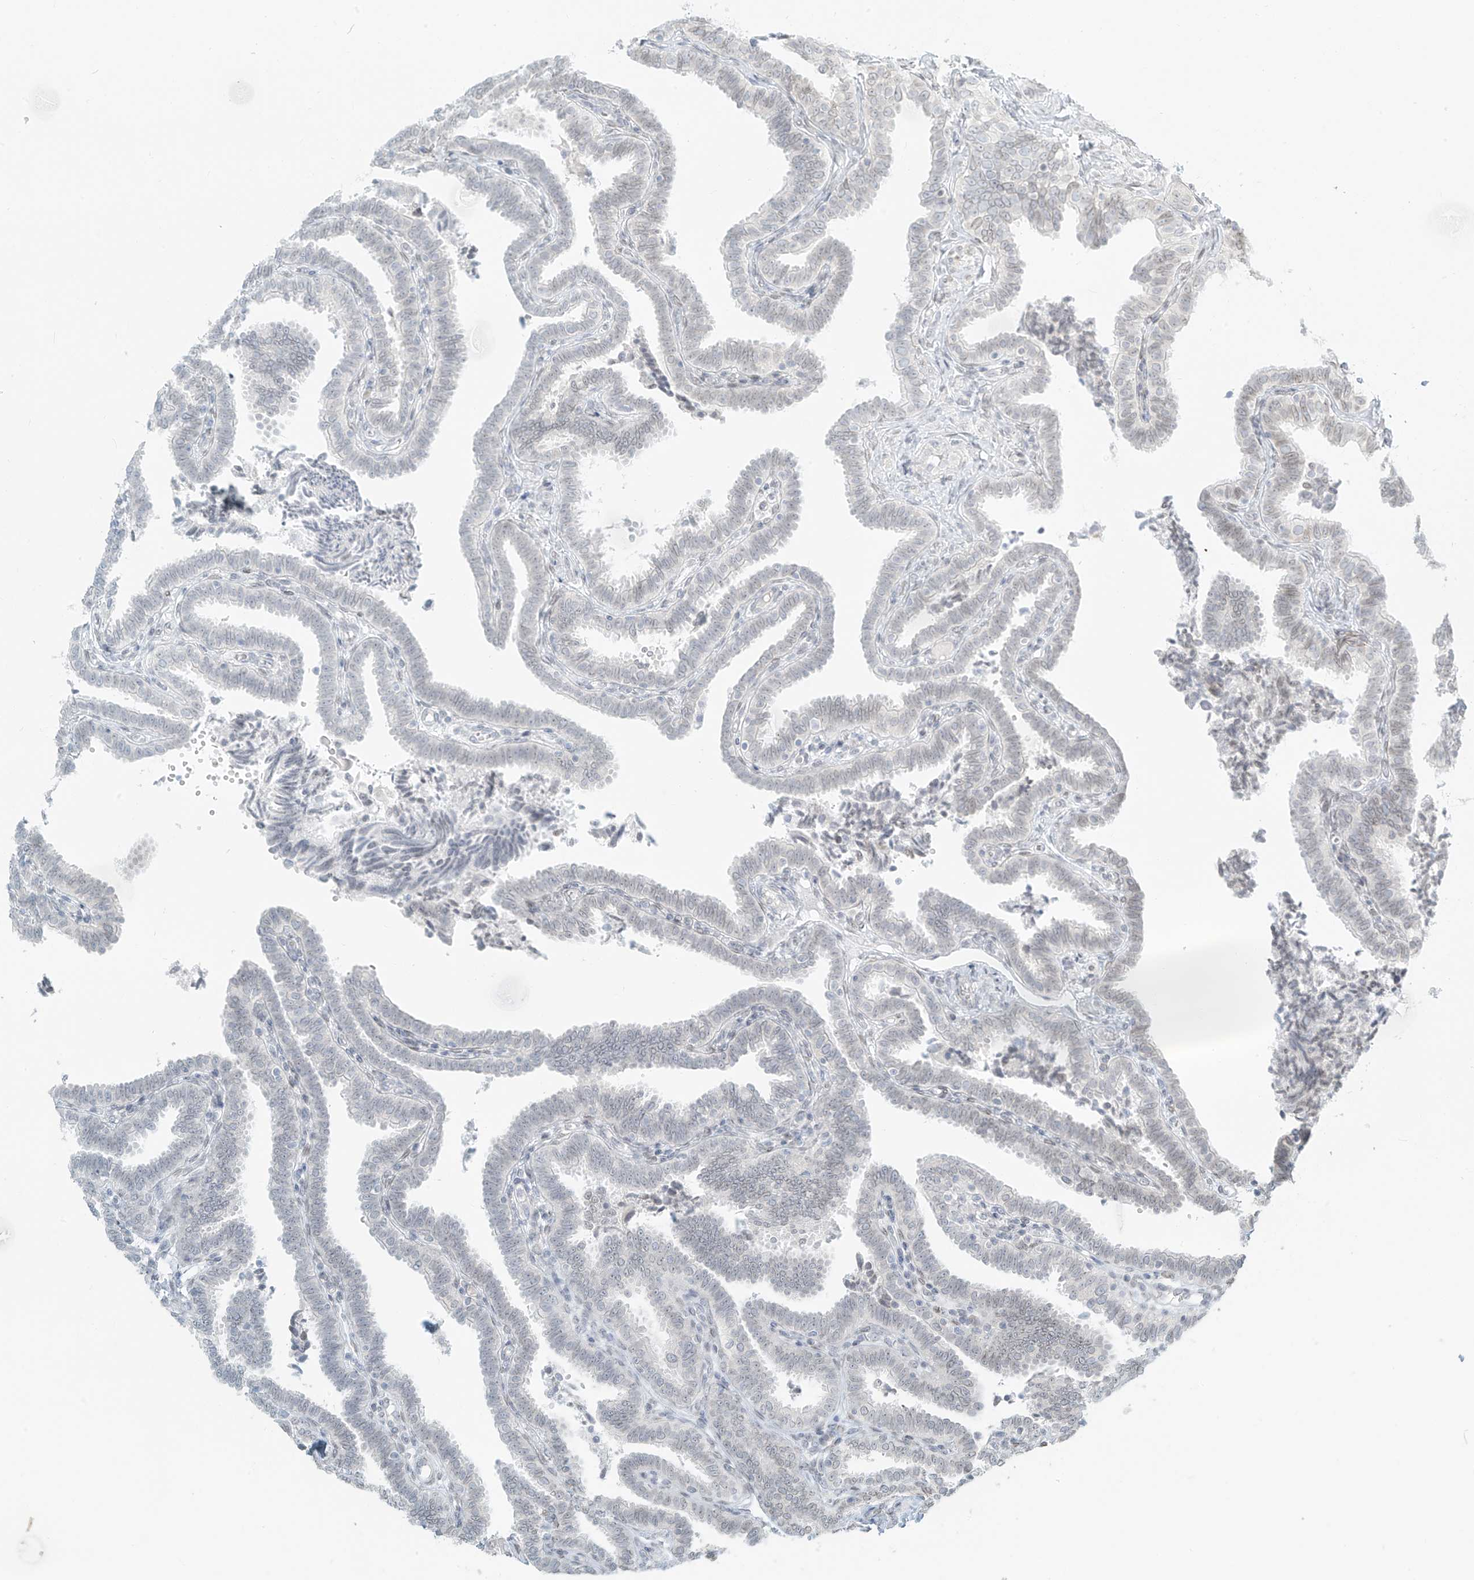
{"staining": {"intensity": "negative", "quantity": "none", "location": "none"}, "tissue": "fallopian tube", "cell_type": "Glandular cells", "image_type": "normal", "snomed": [{"axis": "morphology", "description": "Normal tissue, NOS"}, {"axis": "topography", "description": "Fallopian tube"}], "caption": "This is an immunohistochemistry micrograph of normal human fallopian tube. There is no staining in glandular cells.", "gene": "OSBPL7", "patient": {"sex": "female", "age": 39}}